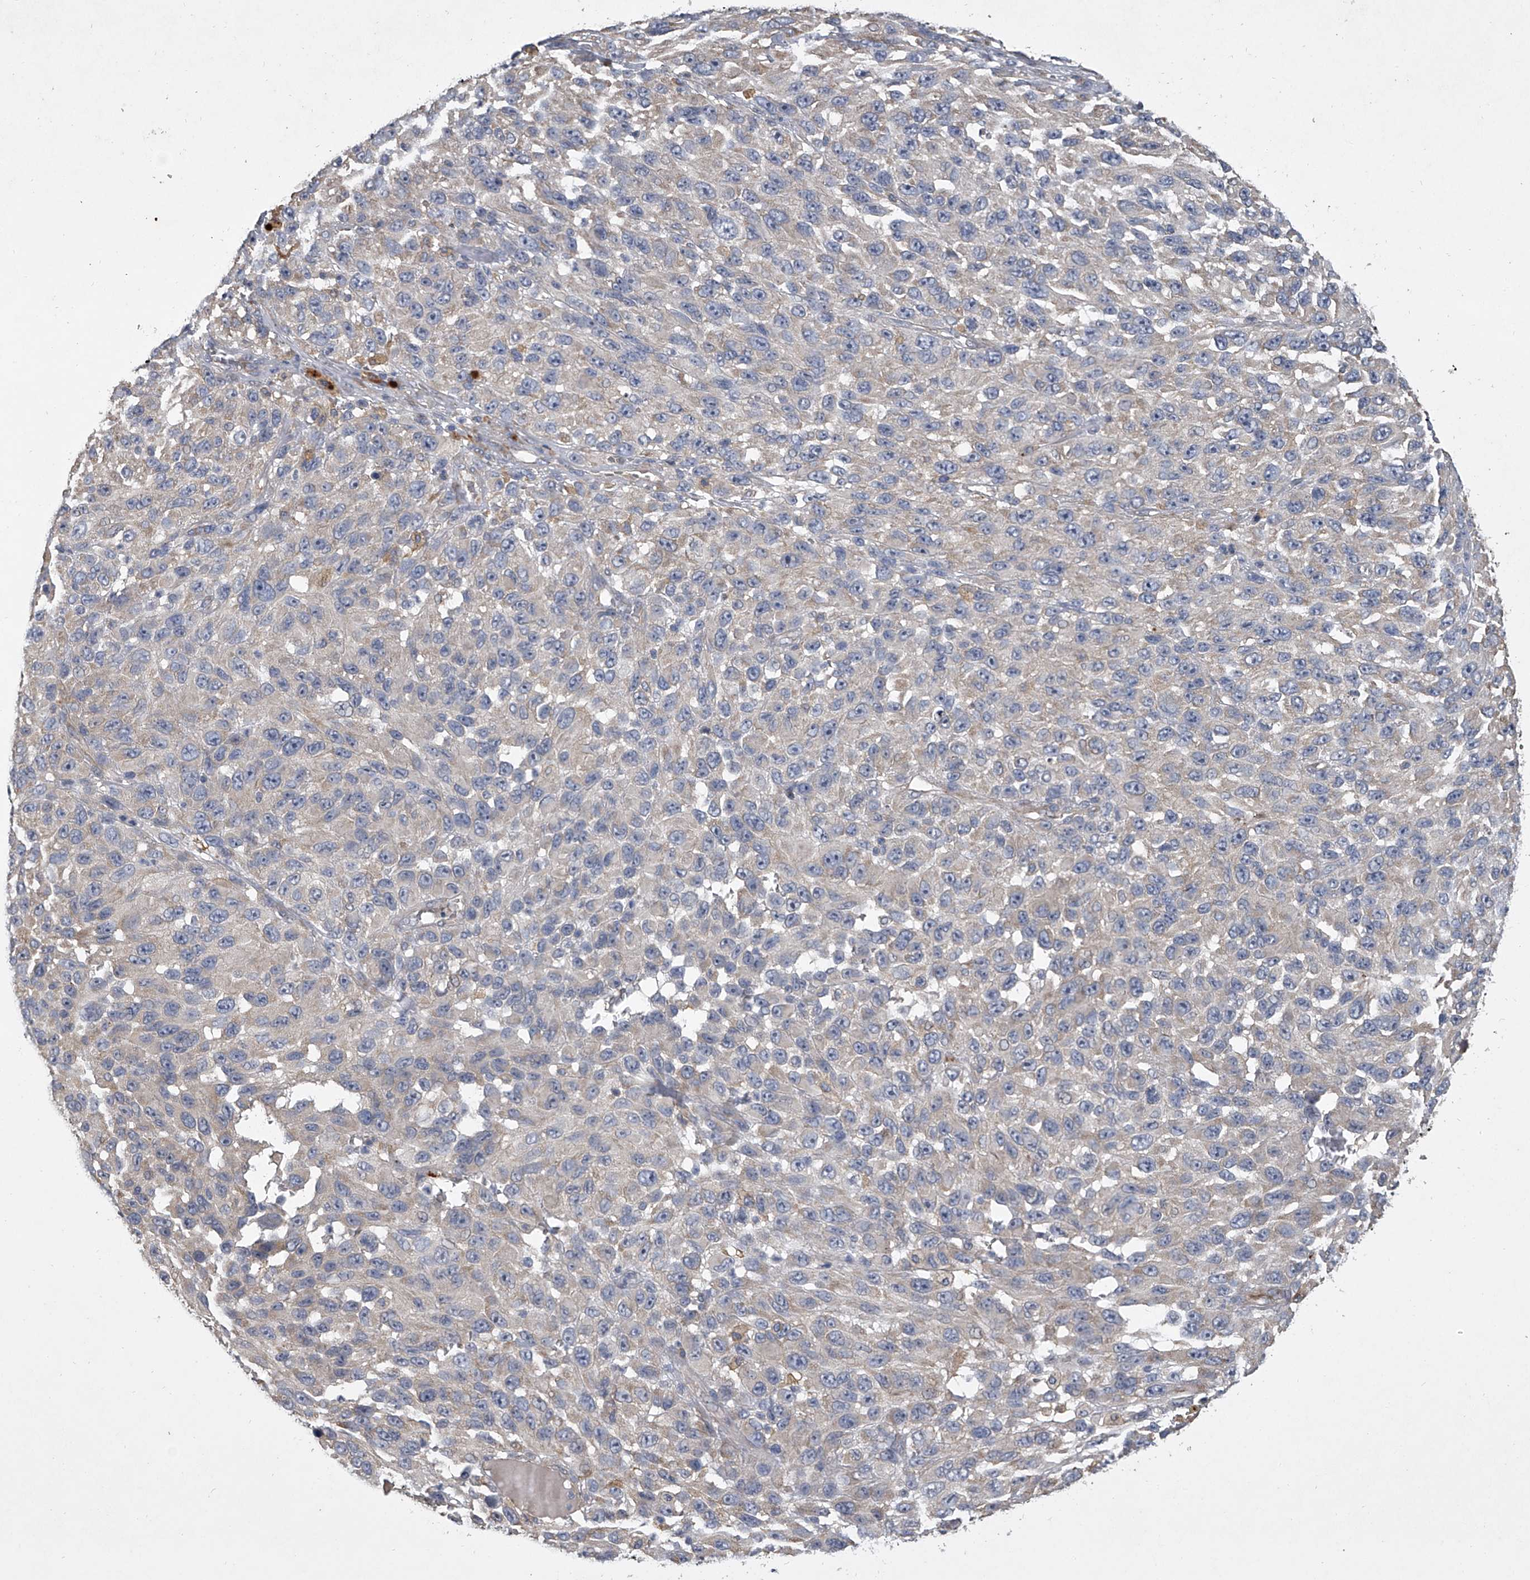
{"staining": {"intensity": "negative", "quantity": "none", "location": "none"}, "tissue": "melanoma", "cell_type": "Tumor cells", "image_type": "cancer", "snomed": [{"axis": "morphology", "description": "Malignant melanoma, NOS"}, {"axis": "topography", "description": "Skin"}], "caption": "IHC of malignant melanoma reveals no positivity in tumor cells.", "gene": "DOCK9", "patient": {"sex": "female", "age": 96}}